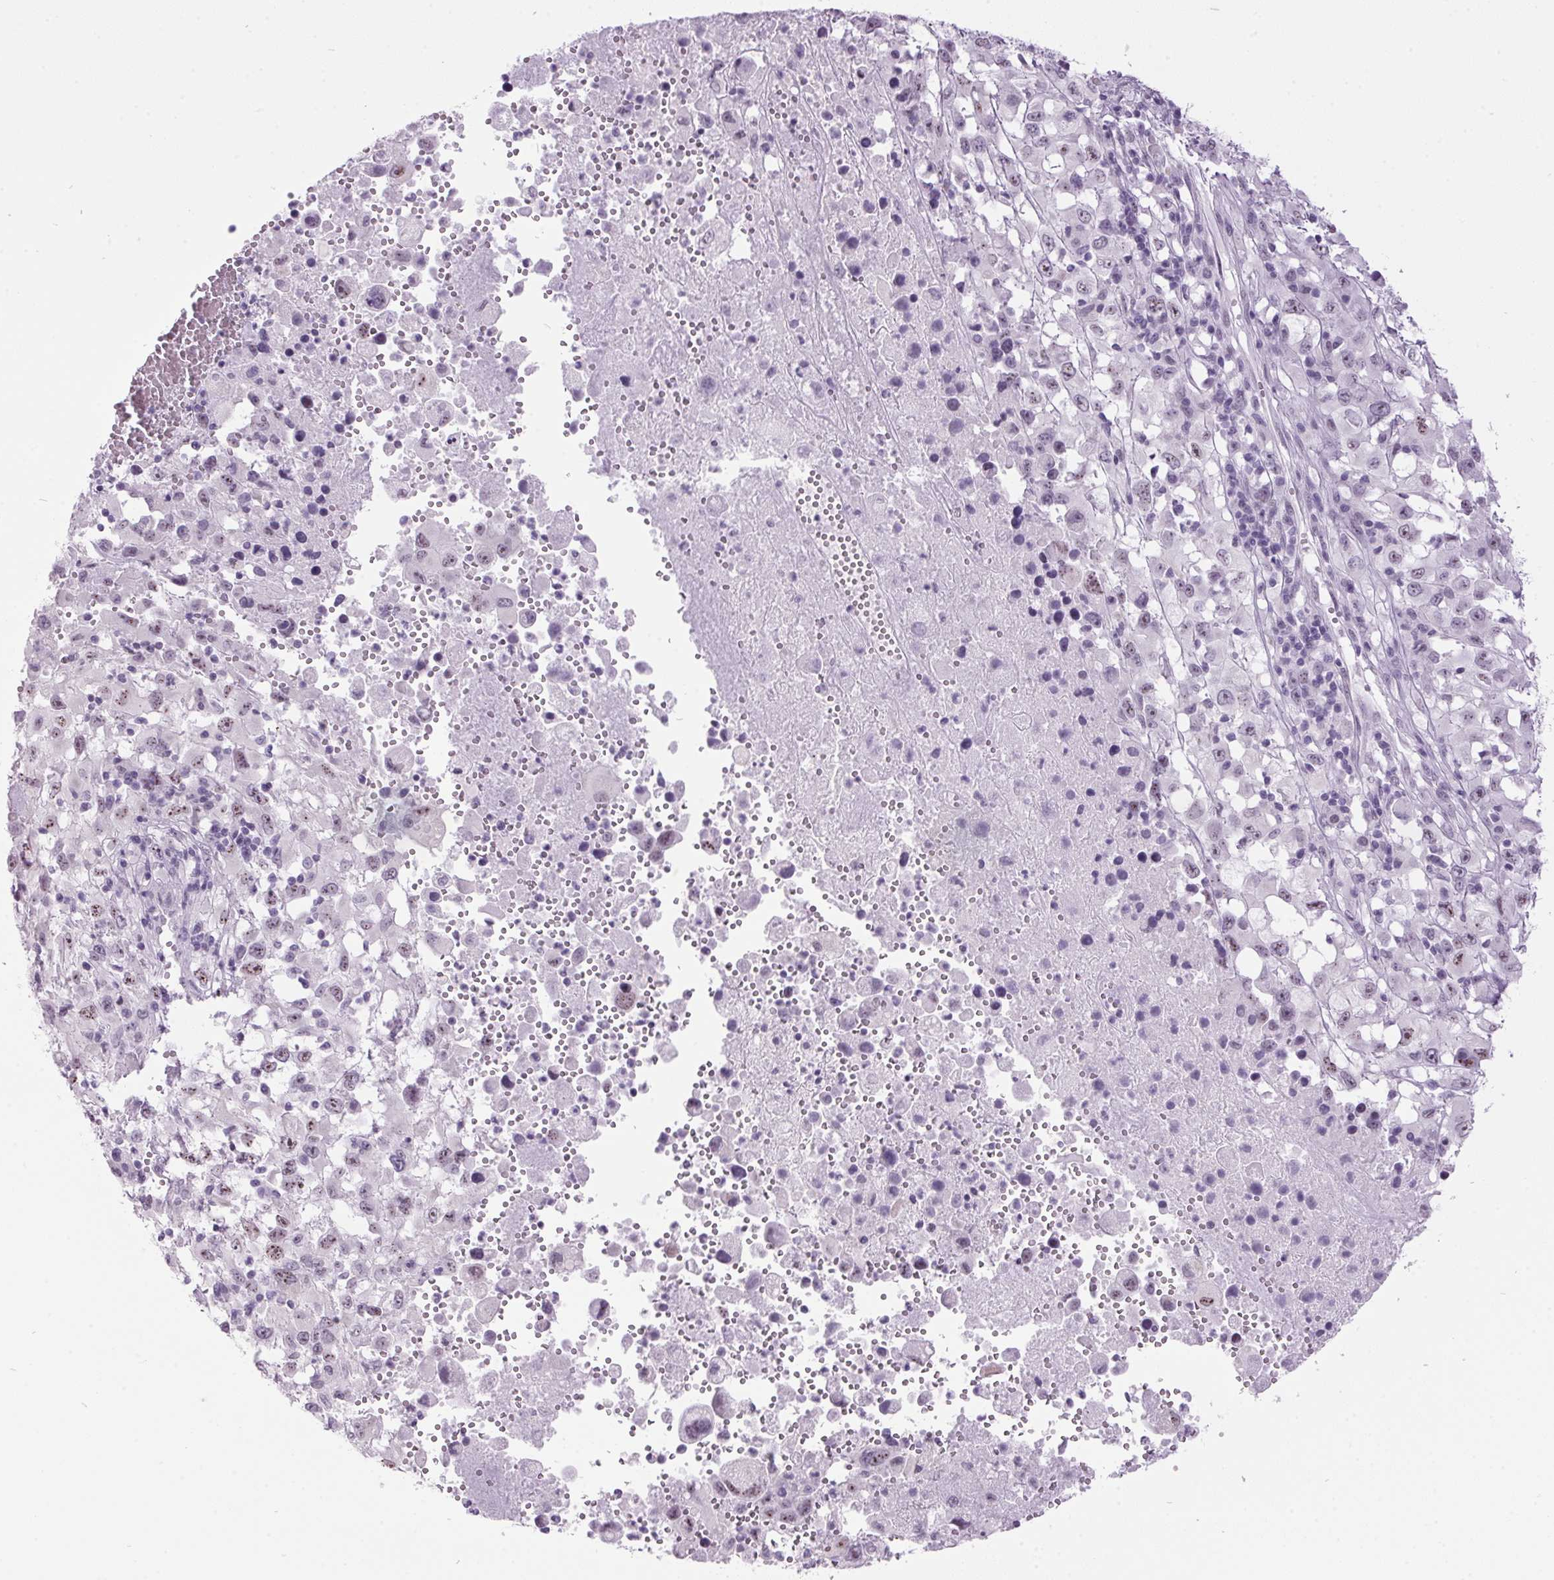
{"staining": {"intensity": "moderate", "quantity": "<25%", "location": "nuclear"}, "tissue": "melanoma", "cell_type": "Tumor cells", "image_type": "cancer", "snomed": [{"axis": "morphology", "description": "Malignant melanoma, Metastatic site"}, {"axis": "topography", "description": "Soft tissue"}], "caption": "The micrograph shows a brown stain indicating the presence of a protein in the nuclear of tumor cells in melanoma.", "gene": "ODAD2", "patient": {"sex": "male", "age": 50}}